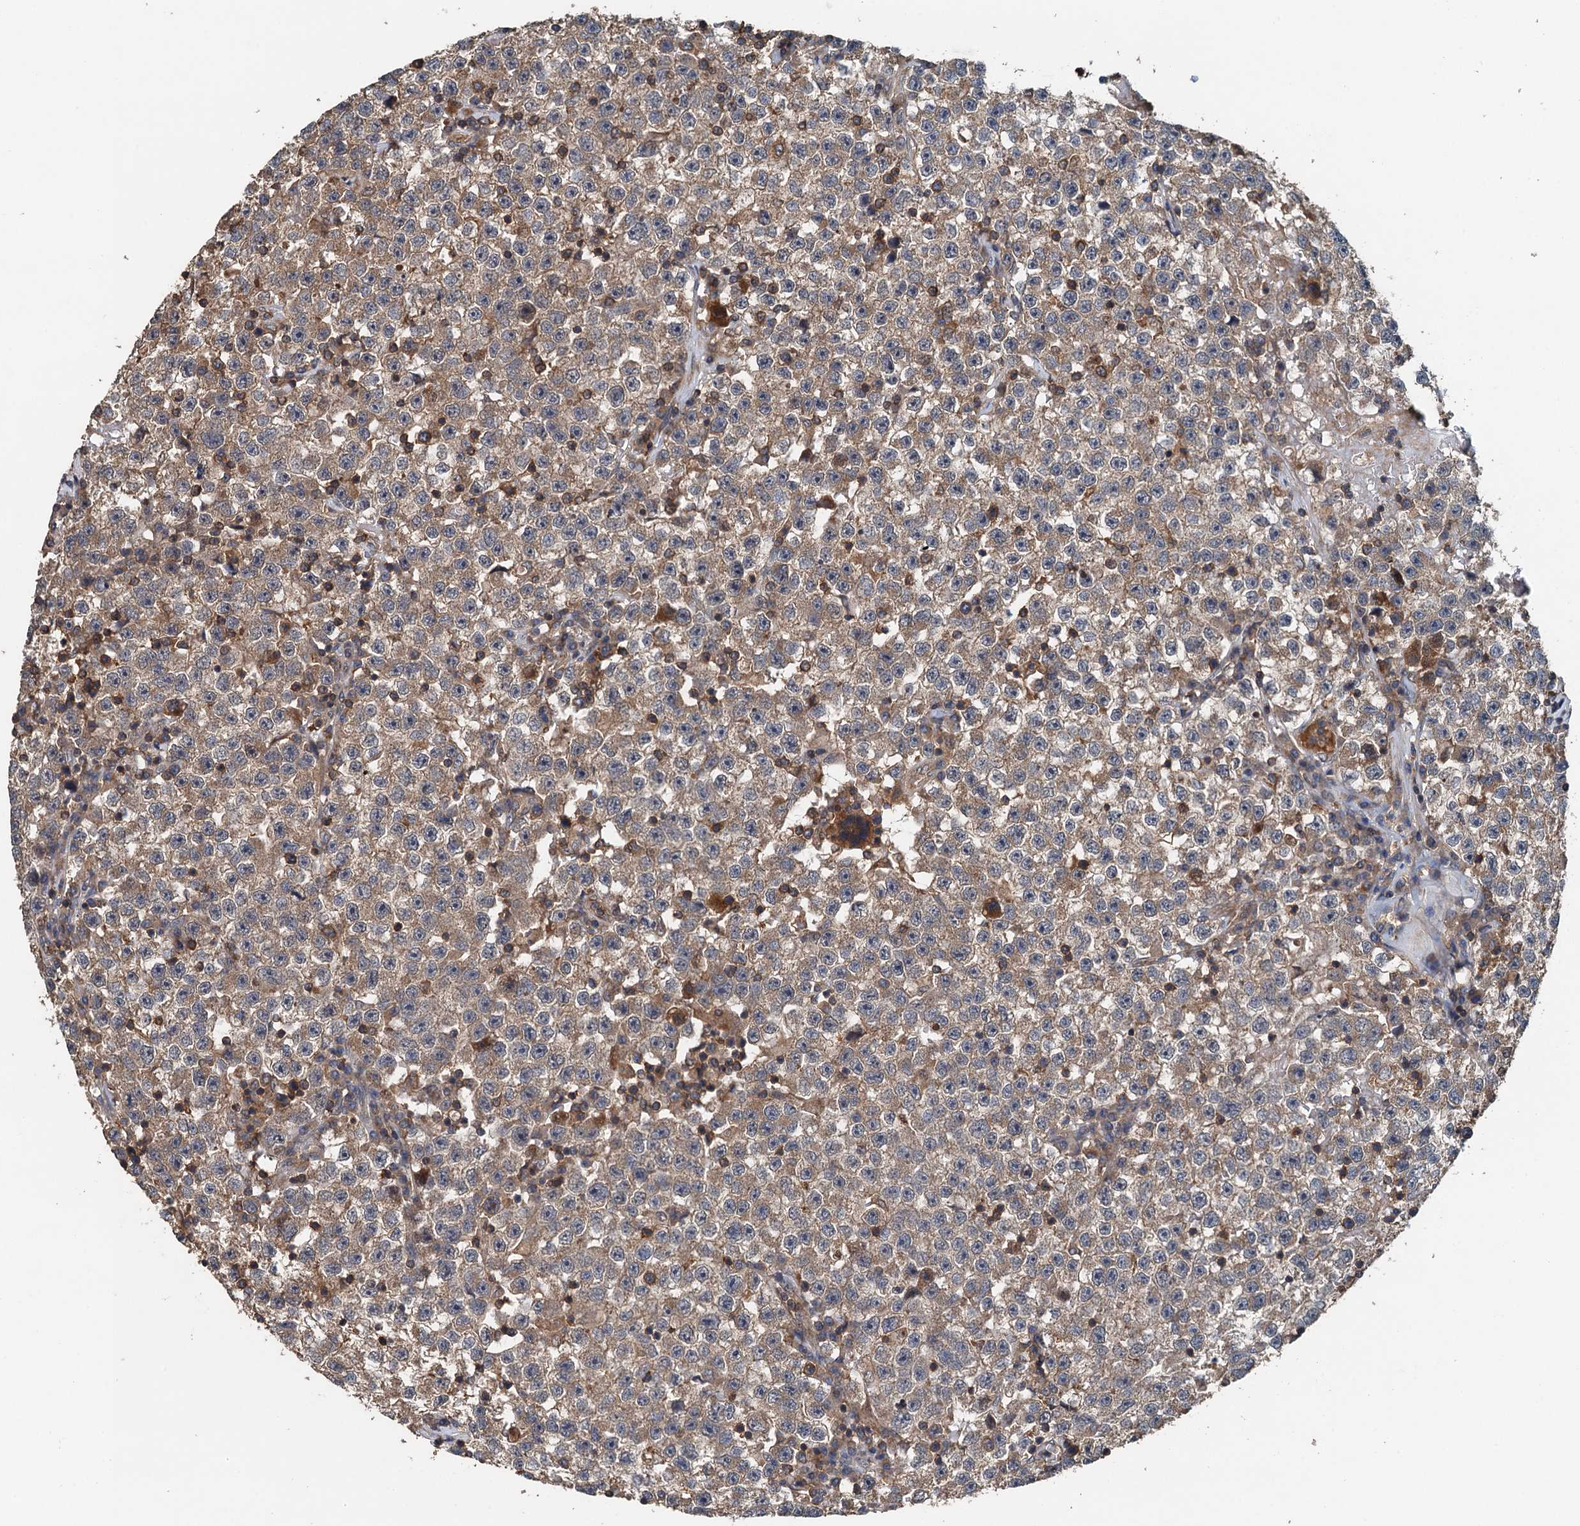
{"staining": {"intensity": "moderate", "quantity": ">75%", "location": "cytoplasmic/membranous"}, "tissue": "testis cancer", "cell_type": "Tumor cells", "image_type": "cancer", "snomed": [{"axis": "morphology", "description": "Seminoma, NOS"}, {"axis": "topography", "description": "Testis"}], "caption": "Immunohistochemistry (IHC) photomicrograph of testis cancer (seminoma) stained for a protein (brown), which shows medium levels of moderate cytoplasmic/membranous staining in about >75% of tumor cells.", "gene": "BORCS5", "patient": {"sex": "male", "age": 22}}